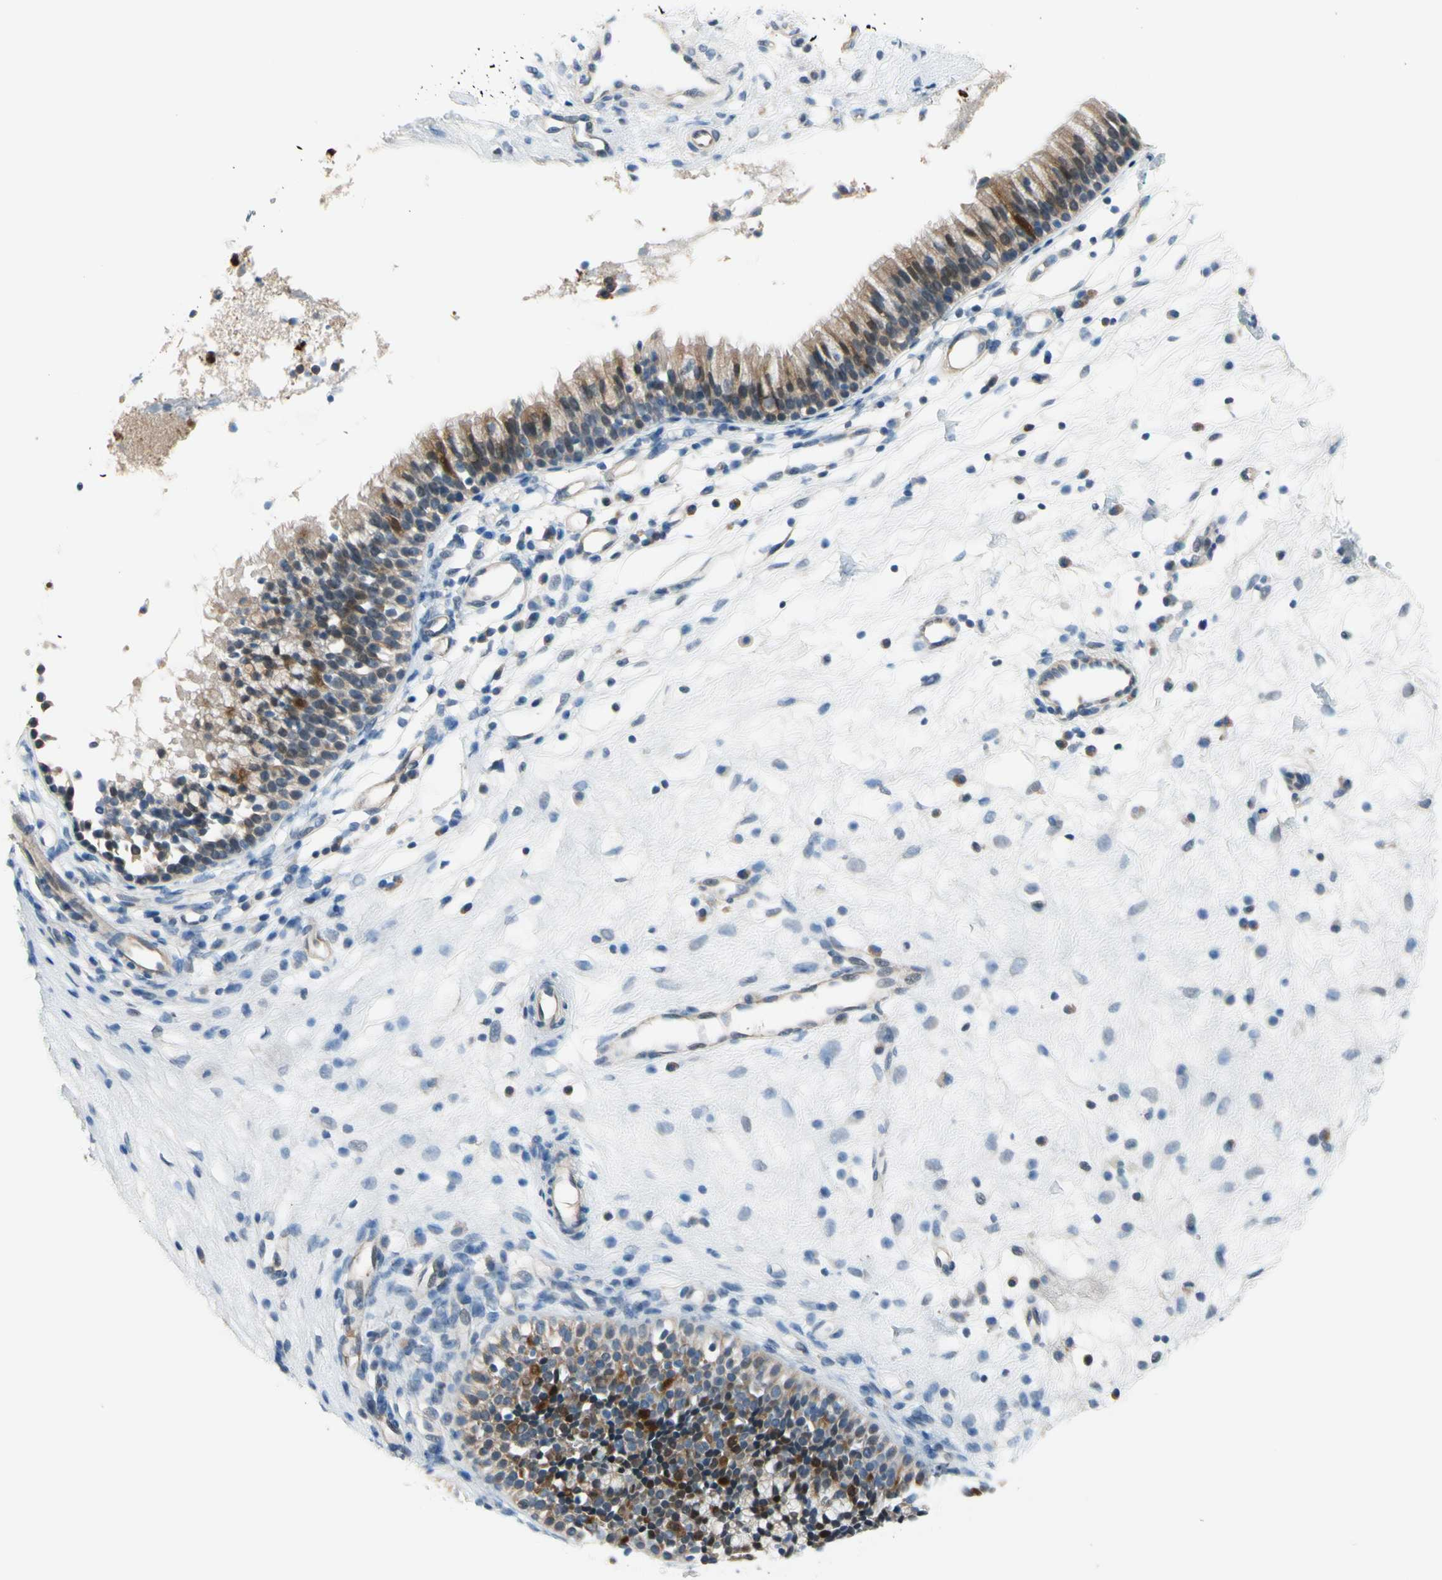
{"staining": {"intensity": "moderate", "quantity": "25%-75%", "location": "cytoplasmic/membranous"}, "tissue": "nasopharynx", "cell_type": "Respiratory epithelial cells", "image_type": "normal", "snomed": [{"axis": "morphology", "description": "Normal tissue, NOS"}, {"axis": "topography", "description": "Nasopharynx"}], "caption": "Protein expression analysis of normal human nasopharynx reveals moderate cytoplasmic/membranous staining in approximately 25%-75% of respiratory epithelial cells. The protein is stained brown, and the nuclei are stained in blue (DAB (3,3'-diaminobenzidine) IHC with brightfield microscopy, high magnification).", "gene": "CFAP36", "patient": {"sex": "male", "age": 21}}